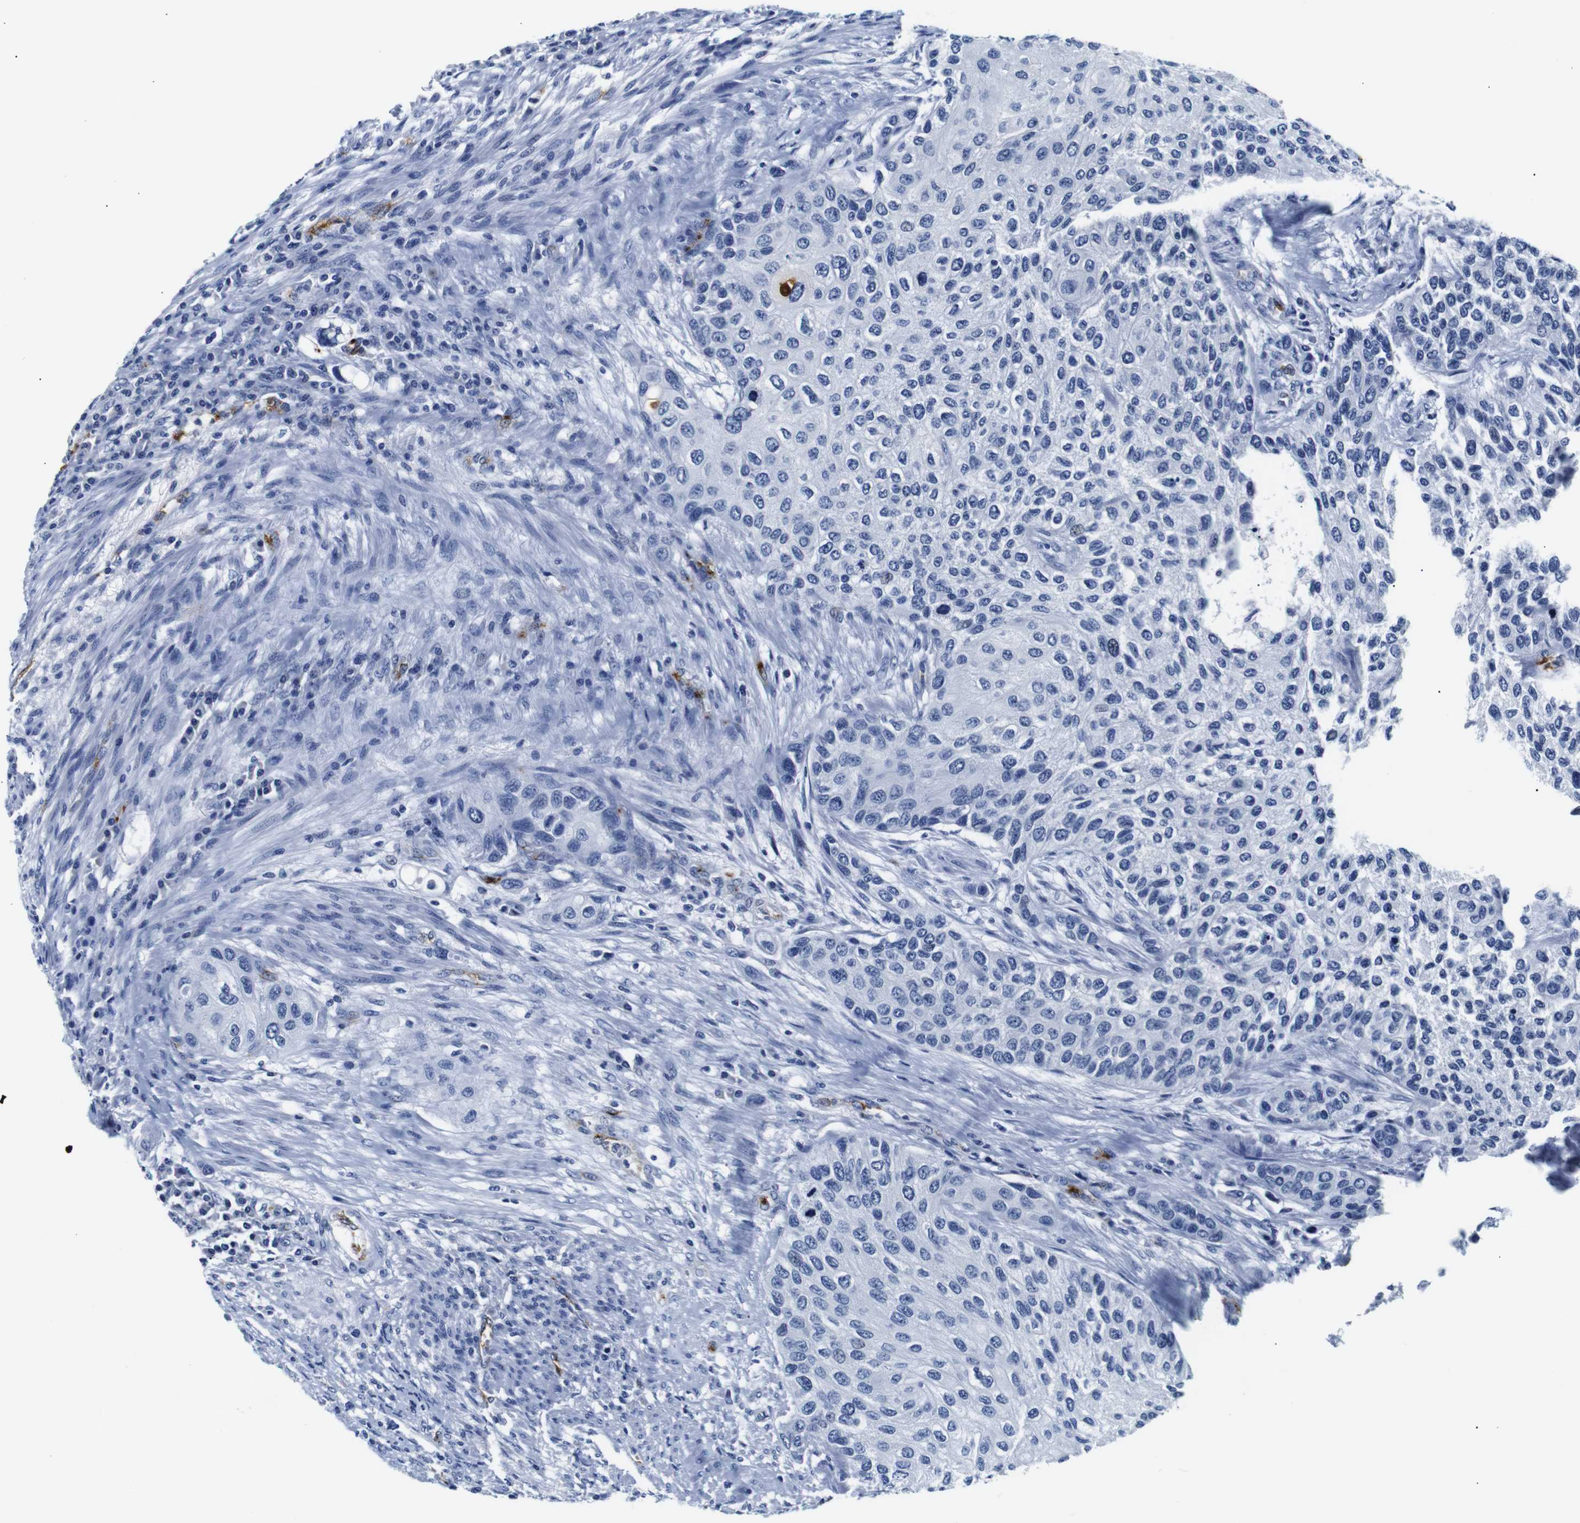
{"staining": {"intensity": "negative", "quantity": "none", "location": "none"}, "tissue": "urothelial cancer", "cell_type": "Tumor cells", "image_type": "cancer", "snomed": [{"axis": "morphology", "description": "Urothelial carcinoma, High grade"}, {"axis": "topography", "description": "Urinary bladder"}], "caption": "Urothelial cancer was stained to show a protein in brown. There is no significant expression in tumor cells. The staining was performed using DAB to visualize the protein expression in brown, while the nuclei were stained in blue with hematoxylin (Magnification: 20x).", "gene": "MUC4", "patient": {"sex": "female", "age": 56}}